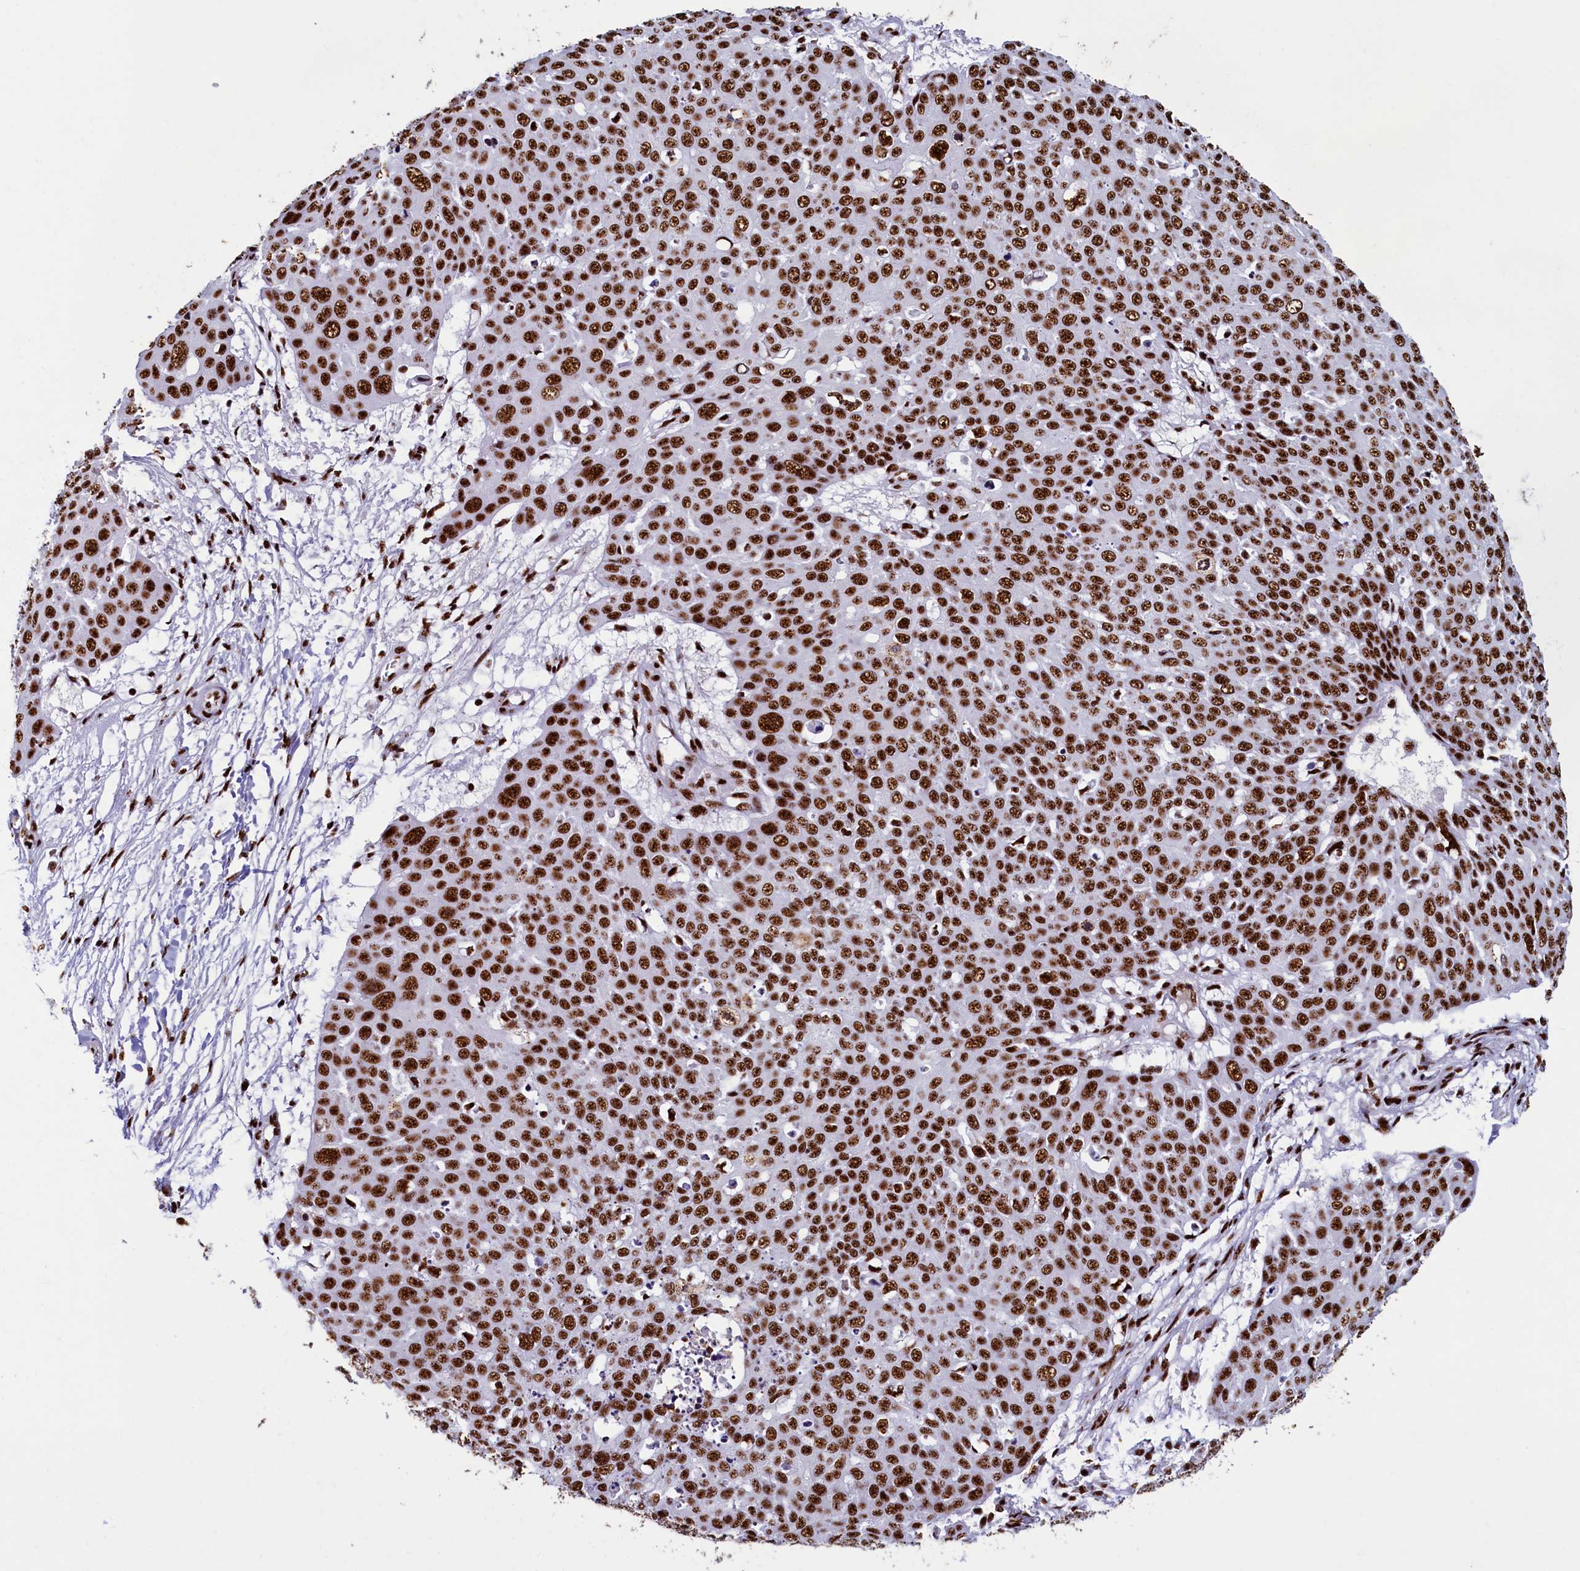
{"staining": {"intensity": "strong", "quantity": ">75%", "location": "nuclear"}, "tissue": "skin cancer", "cell_type": "Tumor cells", "image_type": "cancer", "snomed": [{"axis": "morphology", "description": "Squamous cell carcinoma, NOS"}, {"axis": "topography", "description": "Skin"}], "caption": "A histopathology image showing strong nuclear positivity in approximately >75% of tumor cells in skin squamous cell carcinoma, as visualized by brown immunohistochemical staining.", "gene": "SRRM2", "patient": {"sex": "male", "age": 71}}